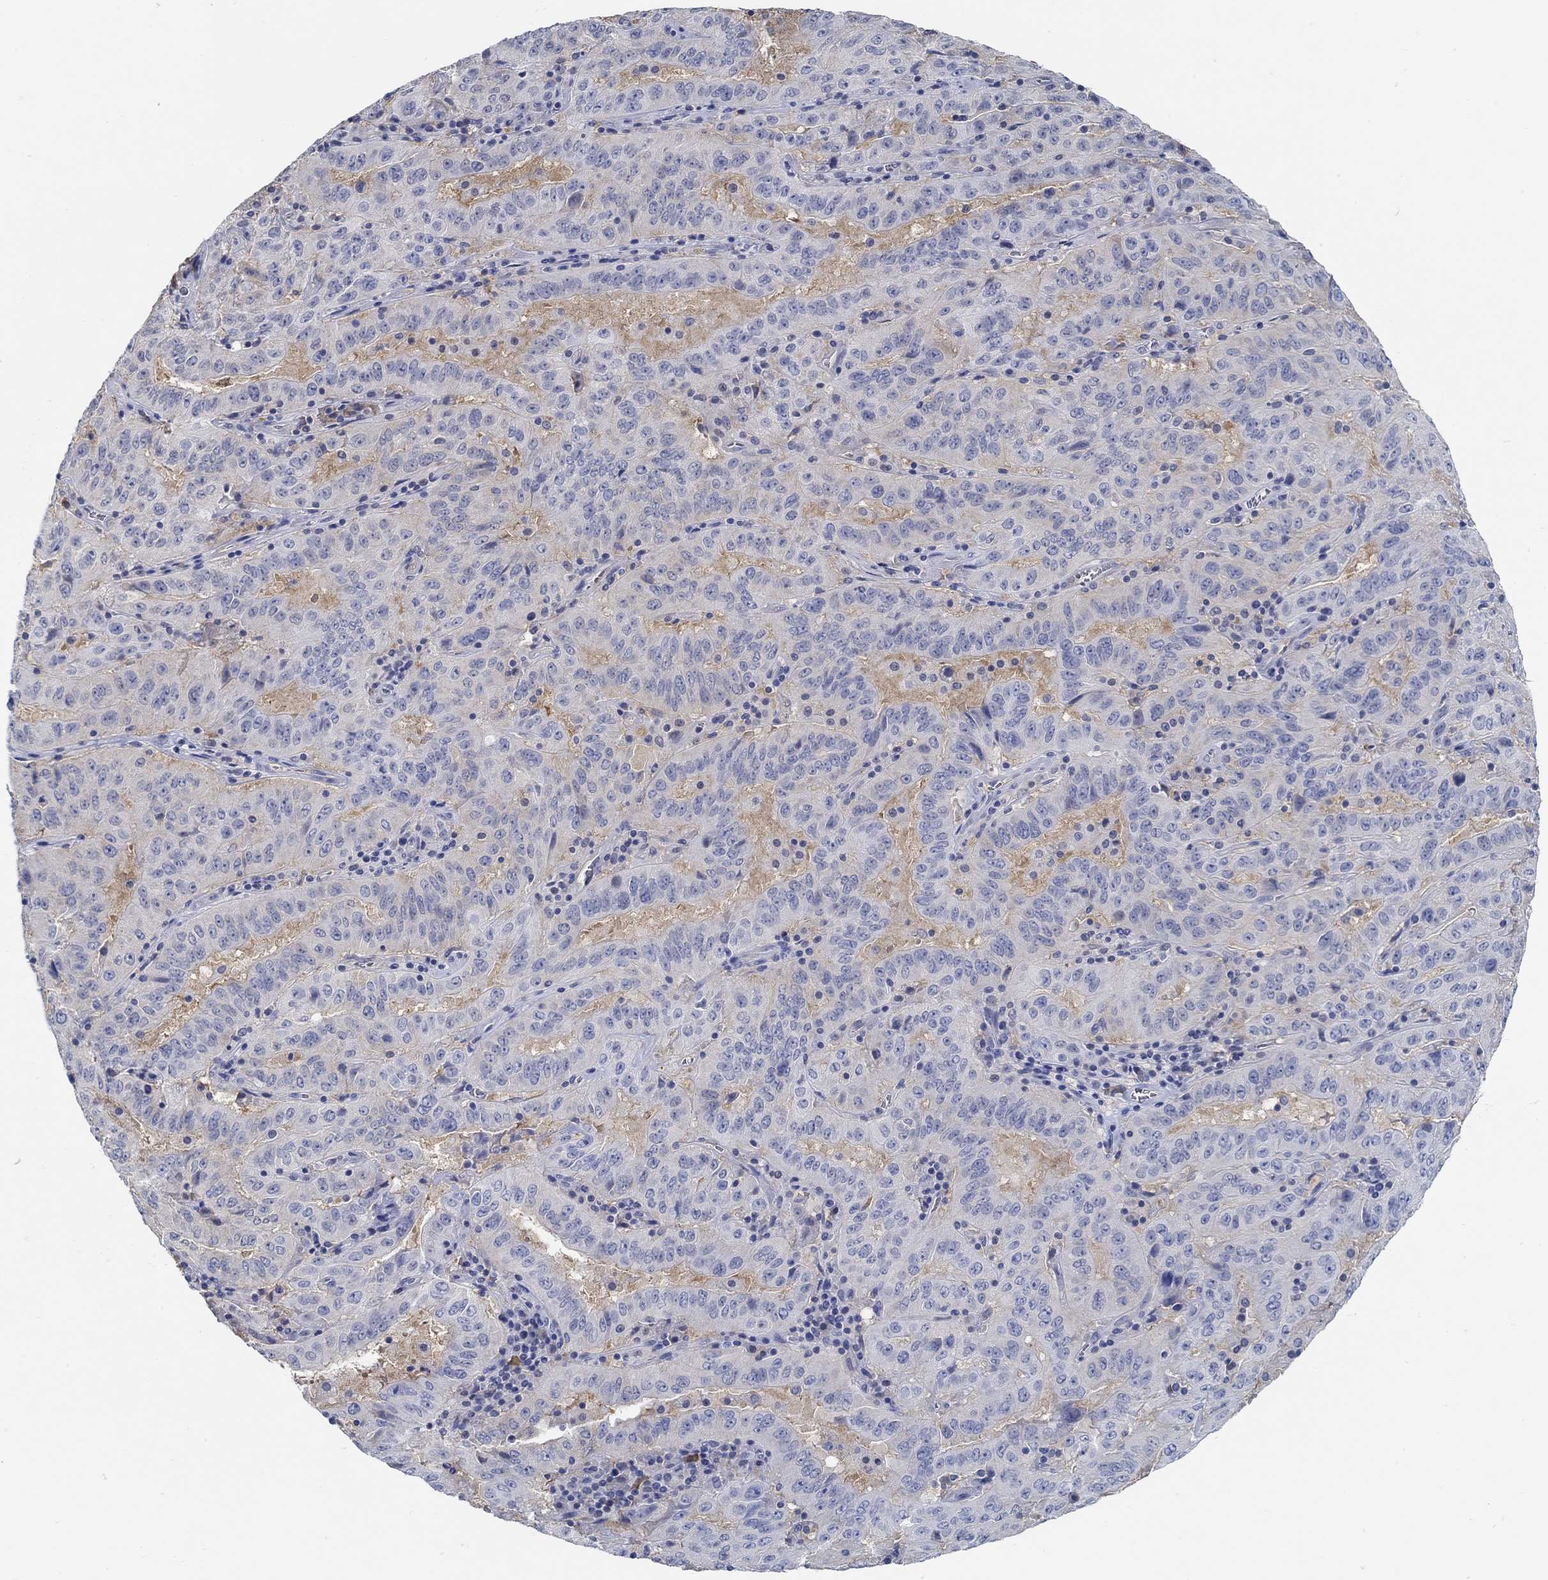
{"staining": {"intensity": "negative", "quantity": "none", "location": "none"}, "tissue": "pancreatic cancer", "cell_type": "Tumor cells", "image_type": "cancer", "snomed": [{"axis": "morphology", "description": "Adenocarcinoma, NOS"}, {"axis": "topography", "description": "Pancreas"}], "caption": "IHC histopathology image of pancreatic cancer stained for a protein (brown), which demonstrates no expression in tumor cells.", "gene": "PCDH11X", "patient": {"sex": "male", "age": 63}}